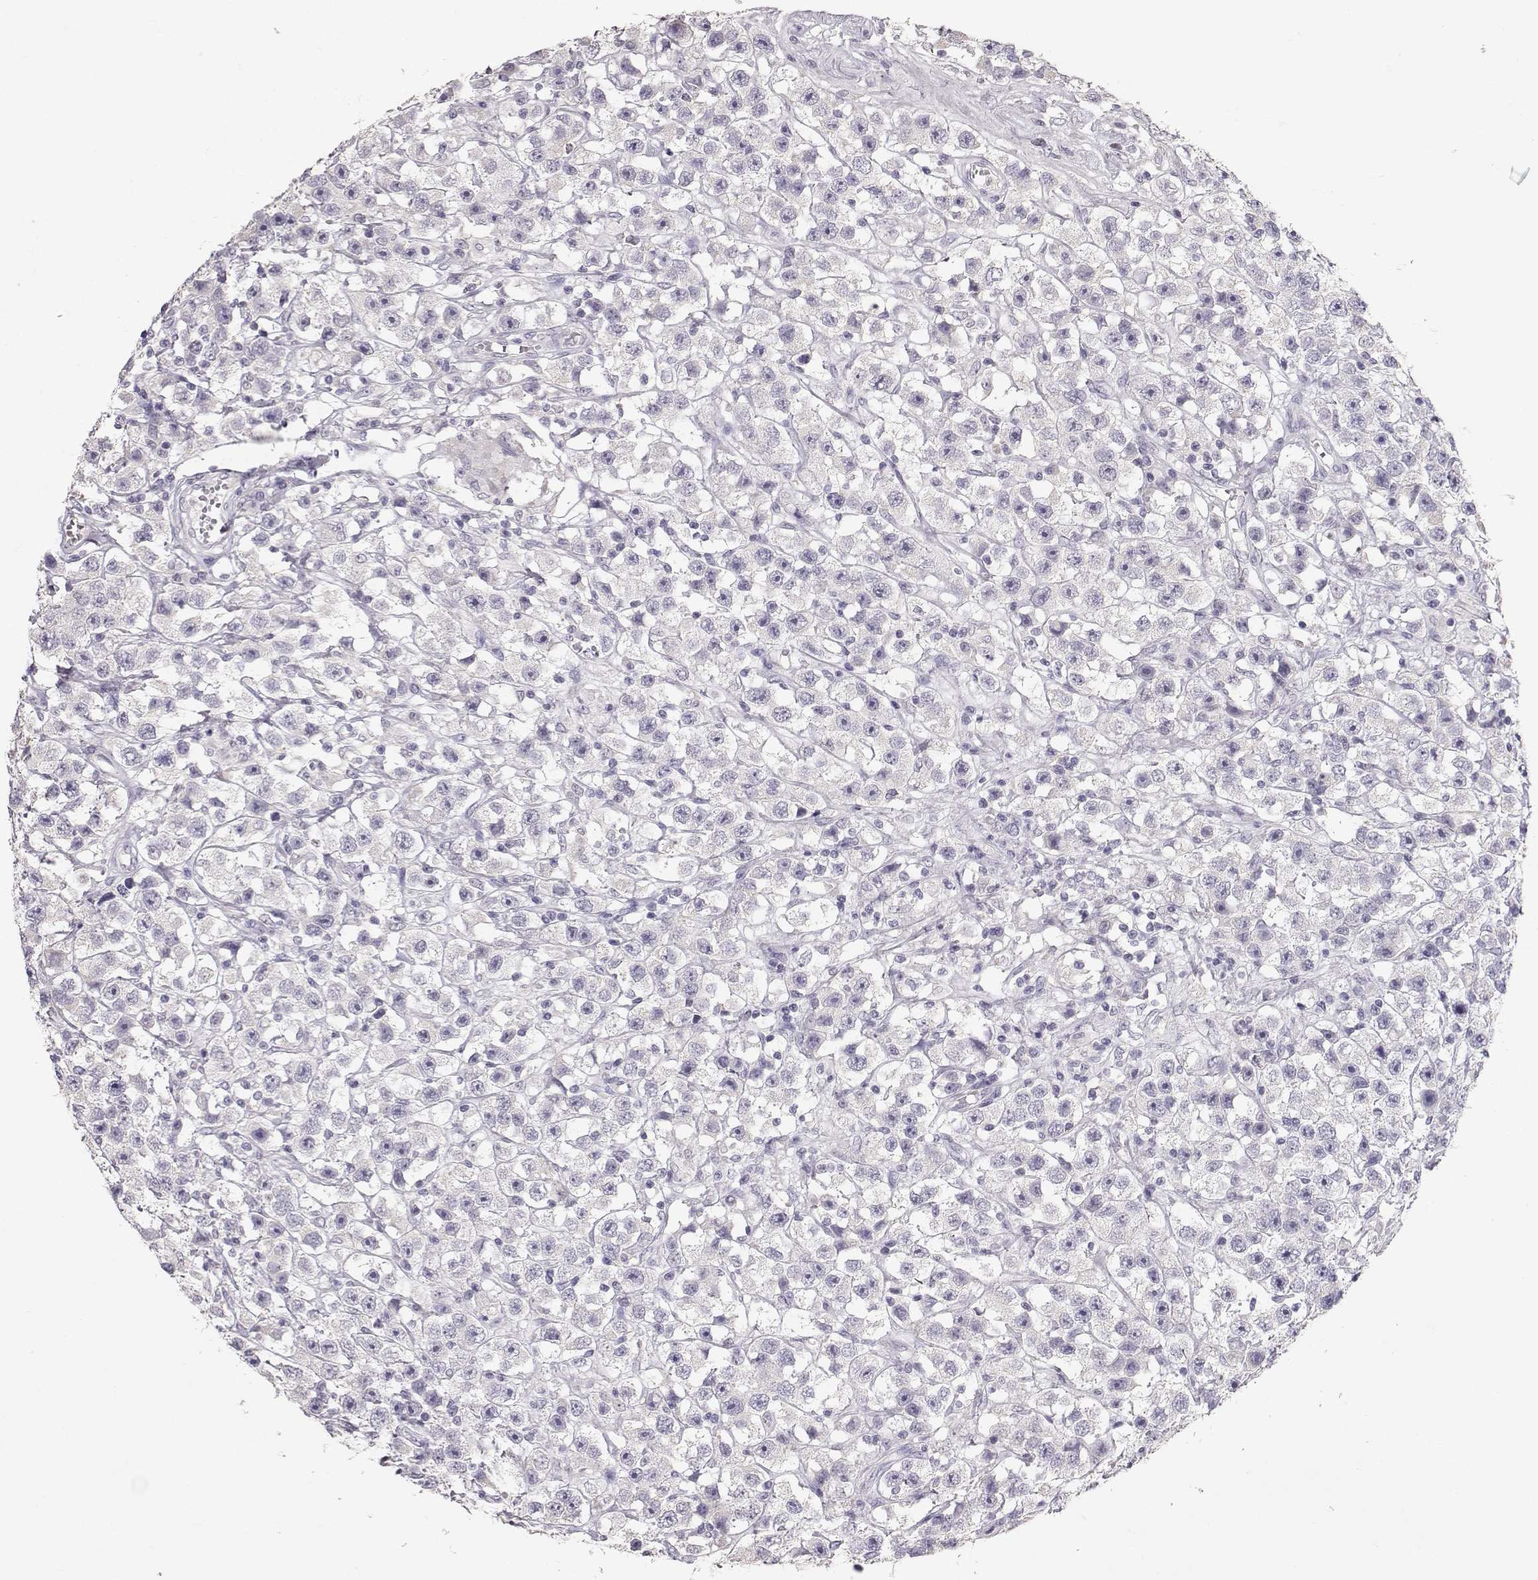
{"staining": {"intensity": "negative", "quantity": "none", "location": "none"}, "tissue": "testis cancer", "cell_type": "Tumor cells", "image_type": "cancer", "snomed": [{"axis": "morphology", "description": "Seminoma, NOS"}, {"axis": "topography", "description": "Testis"}], "caption": "High magnification brightfield microscopy of testis seminoma stained with DAB (brown) and counterstained with hematoxylin (blue): tumor cells show no significant positivity.", "gene": "POU1F1", "patient": {"sex": "male", "age": 45}}